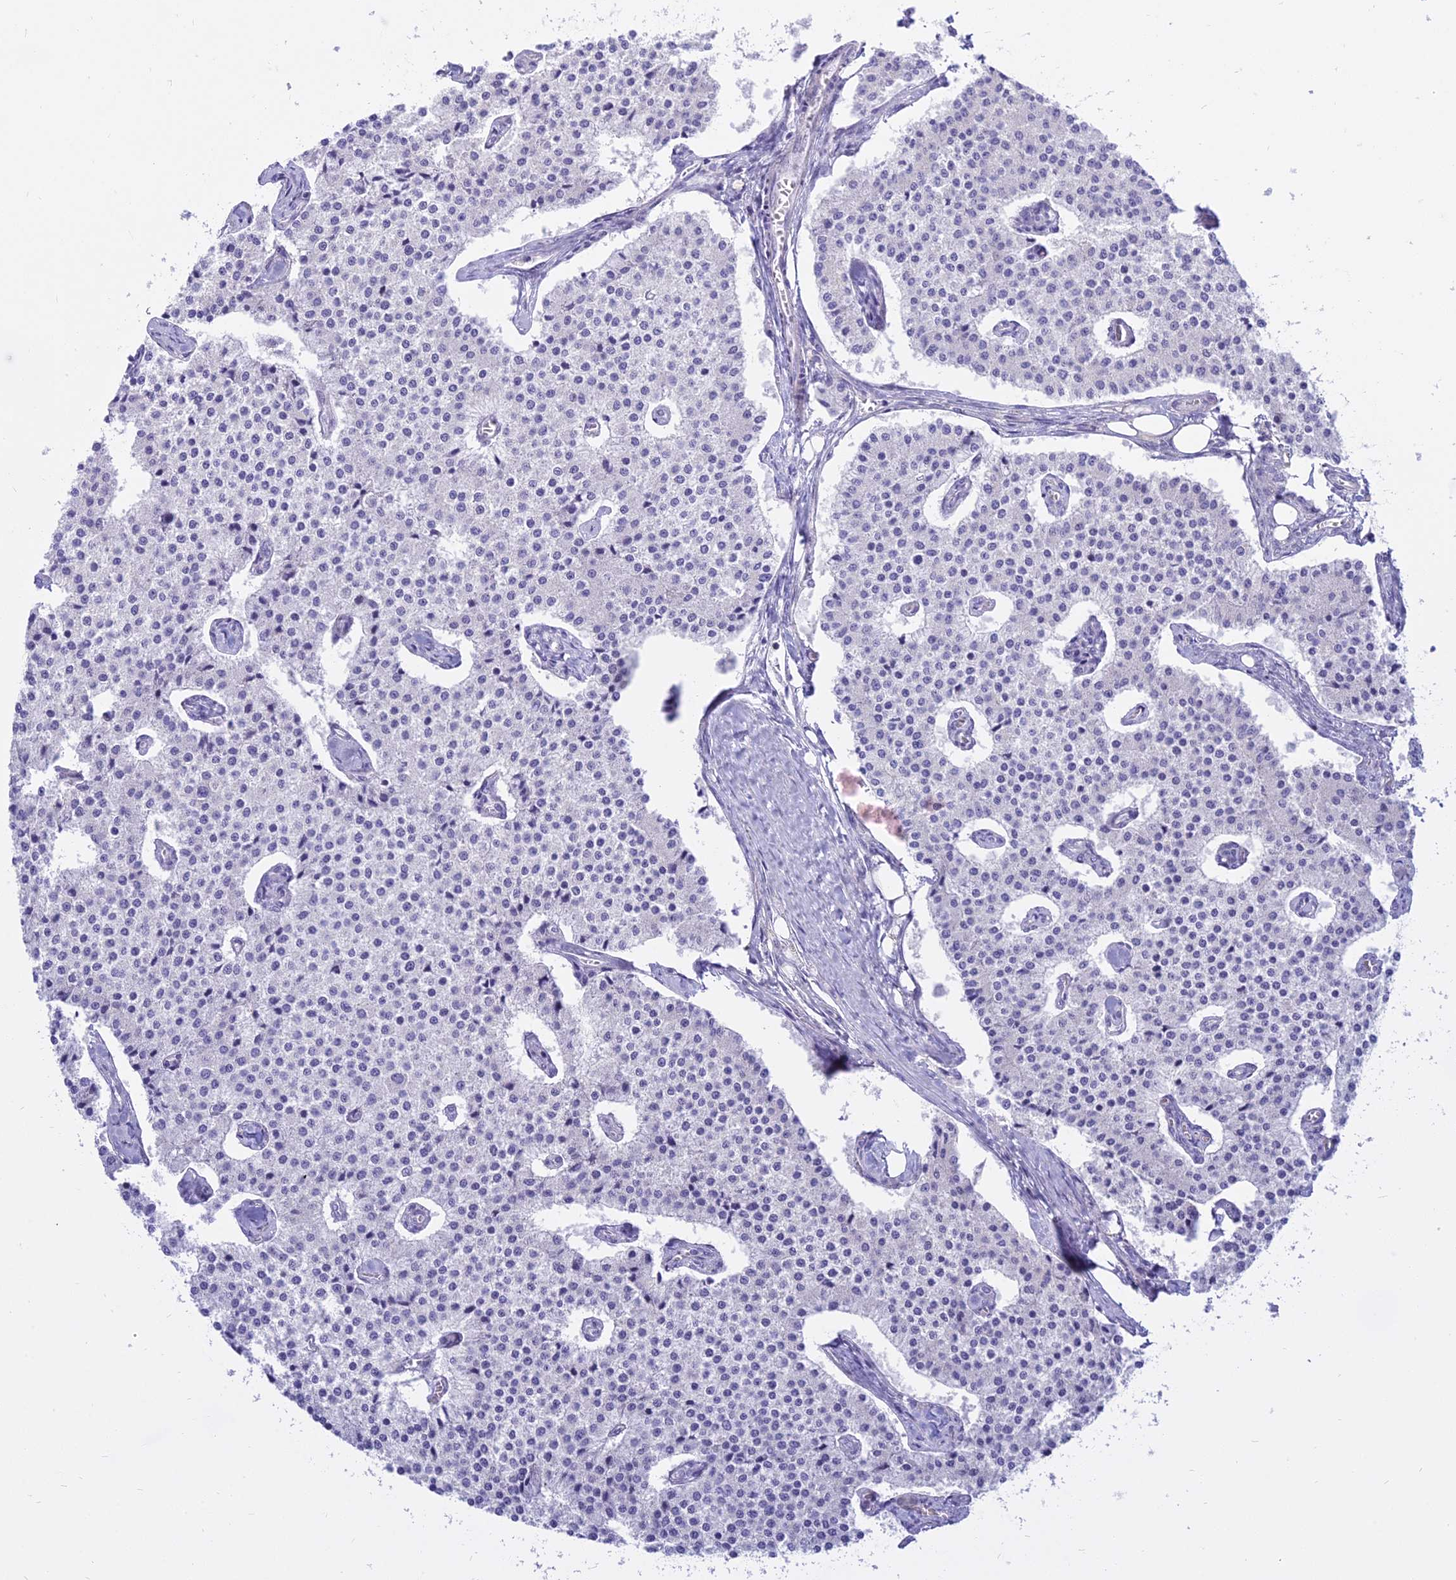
{"staining": {"intensity": "negative", "quantity": "none", "location": "none"}, "tissue": "carcinoid", "cell_type": "Tumor cells", "image_type": "cancer", "snomed": [{"axis": "morphology", "description": "Carcinoid, malignant, NOS"}, {"axis": "topography", "description": "Colon"}], "caption": "Immunohistochemistry photomicrograph of neoplastic tissue: human carcinoid stained with DAB (3,3'-diaminobenzidine) demonstrates no significant protein positivity in tumor cells.", "gene": "SMIM24", "patient": {"sex": "female", "age": 52}}